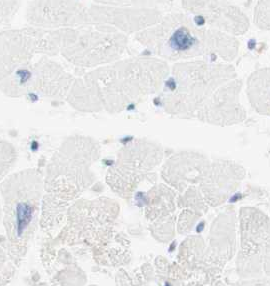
{"staining": {"intensity": "weak", "quantity": "<25%", "location": "cytoplasmic/membranous"}, "tissue": "heart muscle", "cell_type": "Cardiomyocytes", "image_type": "normal", "snomed": [{"axis": "morphology", "description": "Normal tissue, NOS"}, {"axis": "topography", "description": "Heart"}], "caption": "Image shows no protein expression in cardiomyocytes of unremarkable heart muscle. The staining is performed using DAB (3,3'-diaminobenzidine) brown chromogen with nuclei counter-stained in using hematoxylin.", "gene": "MANEA", "patient": {"sex": "female", "age": 54}}